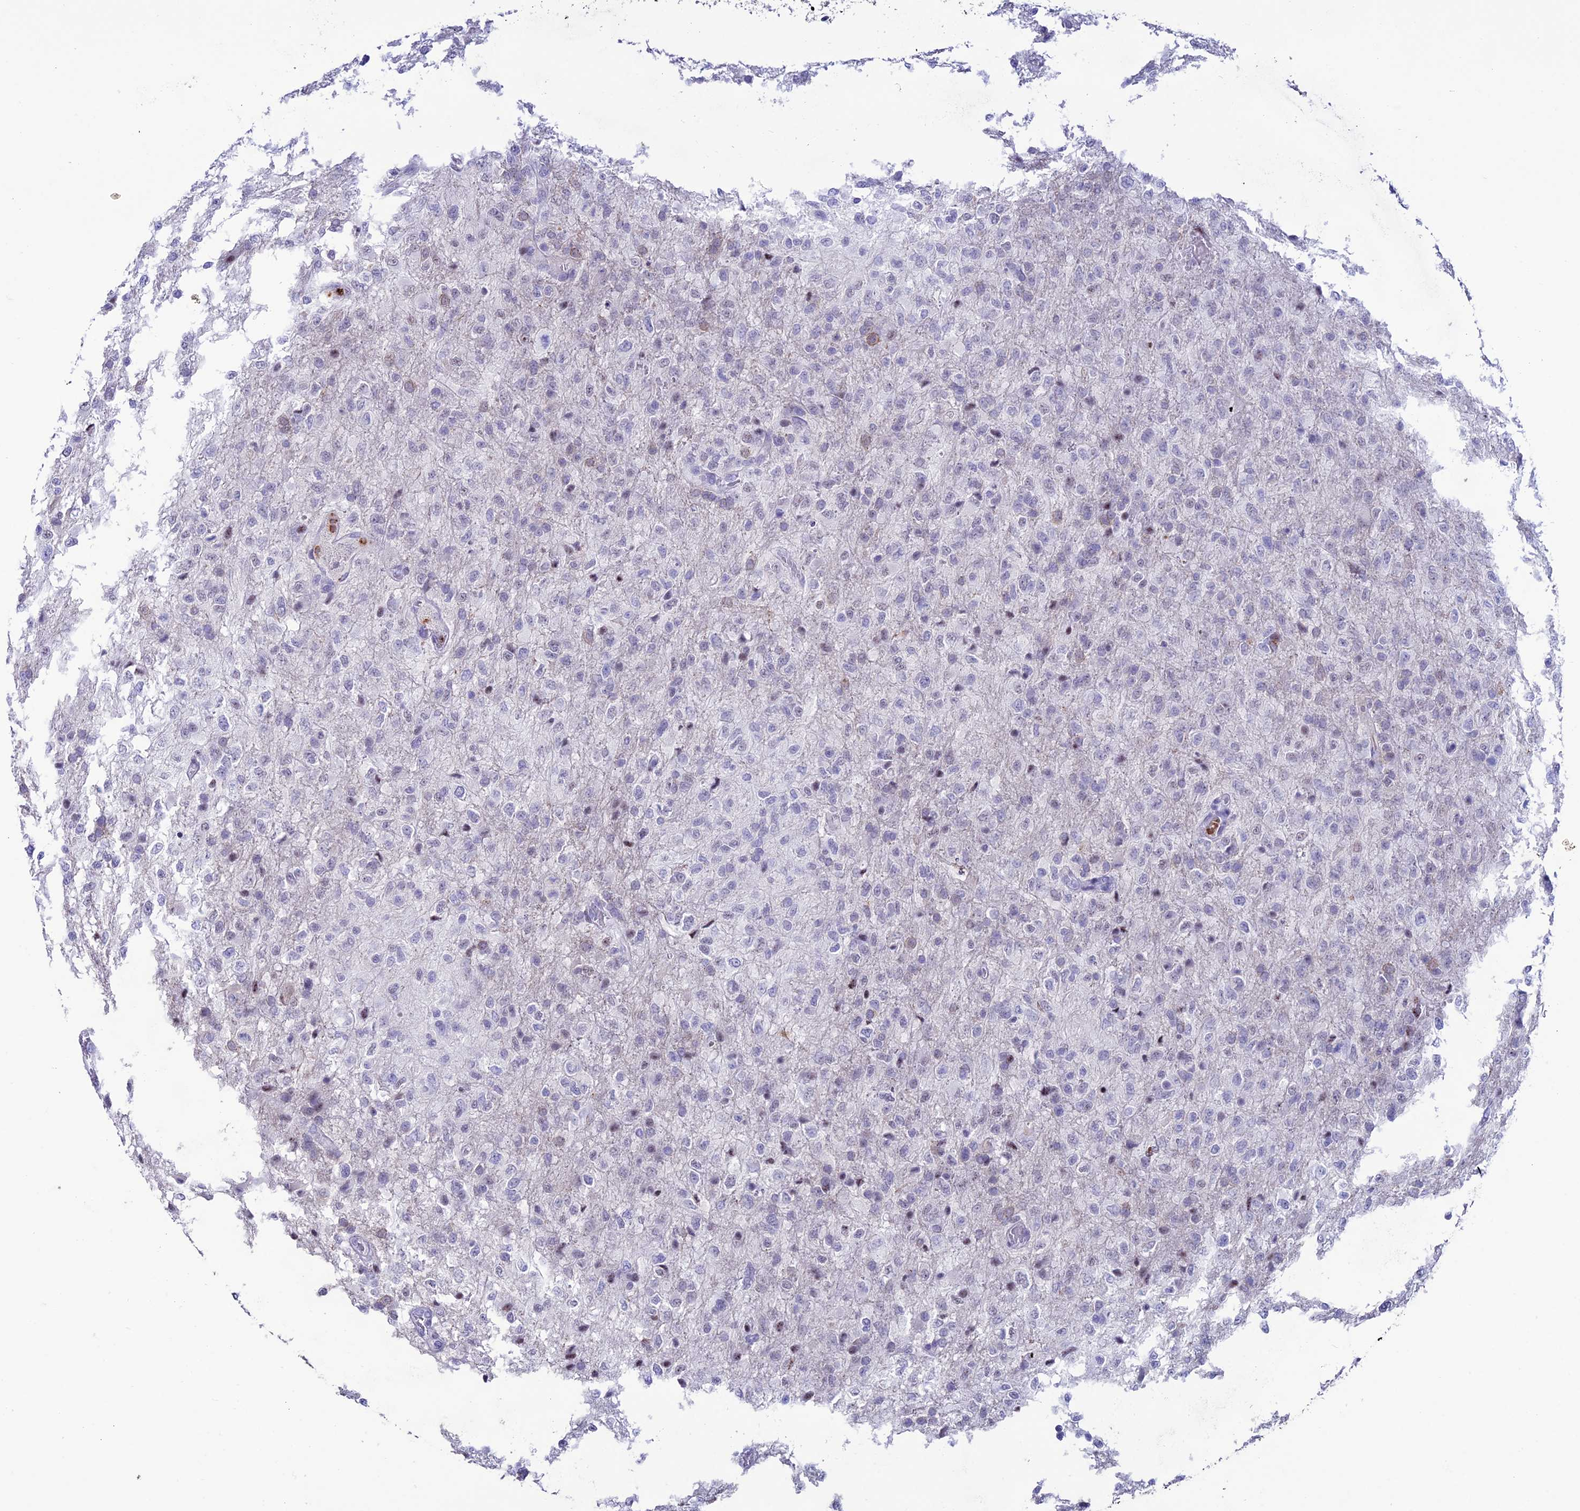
{"staining": {"intensity": "negative", "quantity": "none", "location": "none"}, "tissue": "glioma", "cell_type": "Tumor cells", "image_type": "cancer", "snomed": [{"axis": "morphology", "description": "Glioma, malignant, High grade"}, {"axis": "topography", "description": "Brain"}], "caption": "This is an immunohistochemistry (IHC) image of high-grade glioma (malignant). There is no positivity in tumor cells.", "gene": "MFSD2B", "patient": {"sex": "female", "age": 74}}